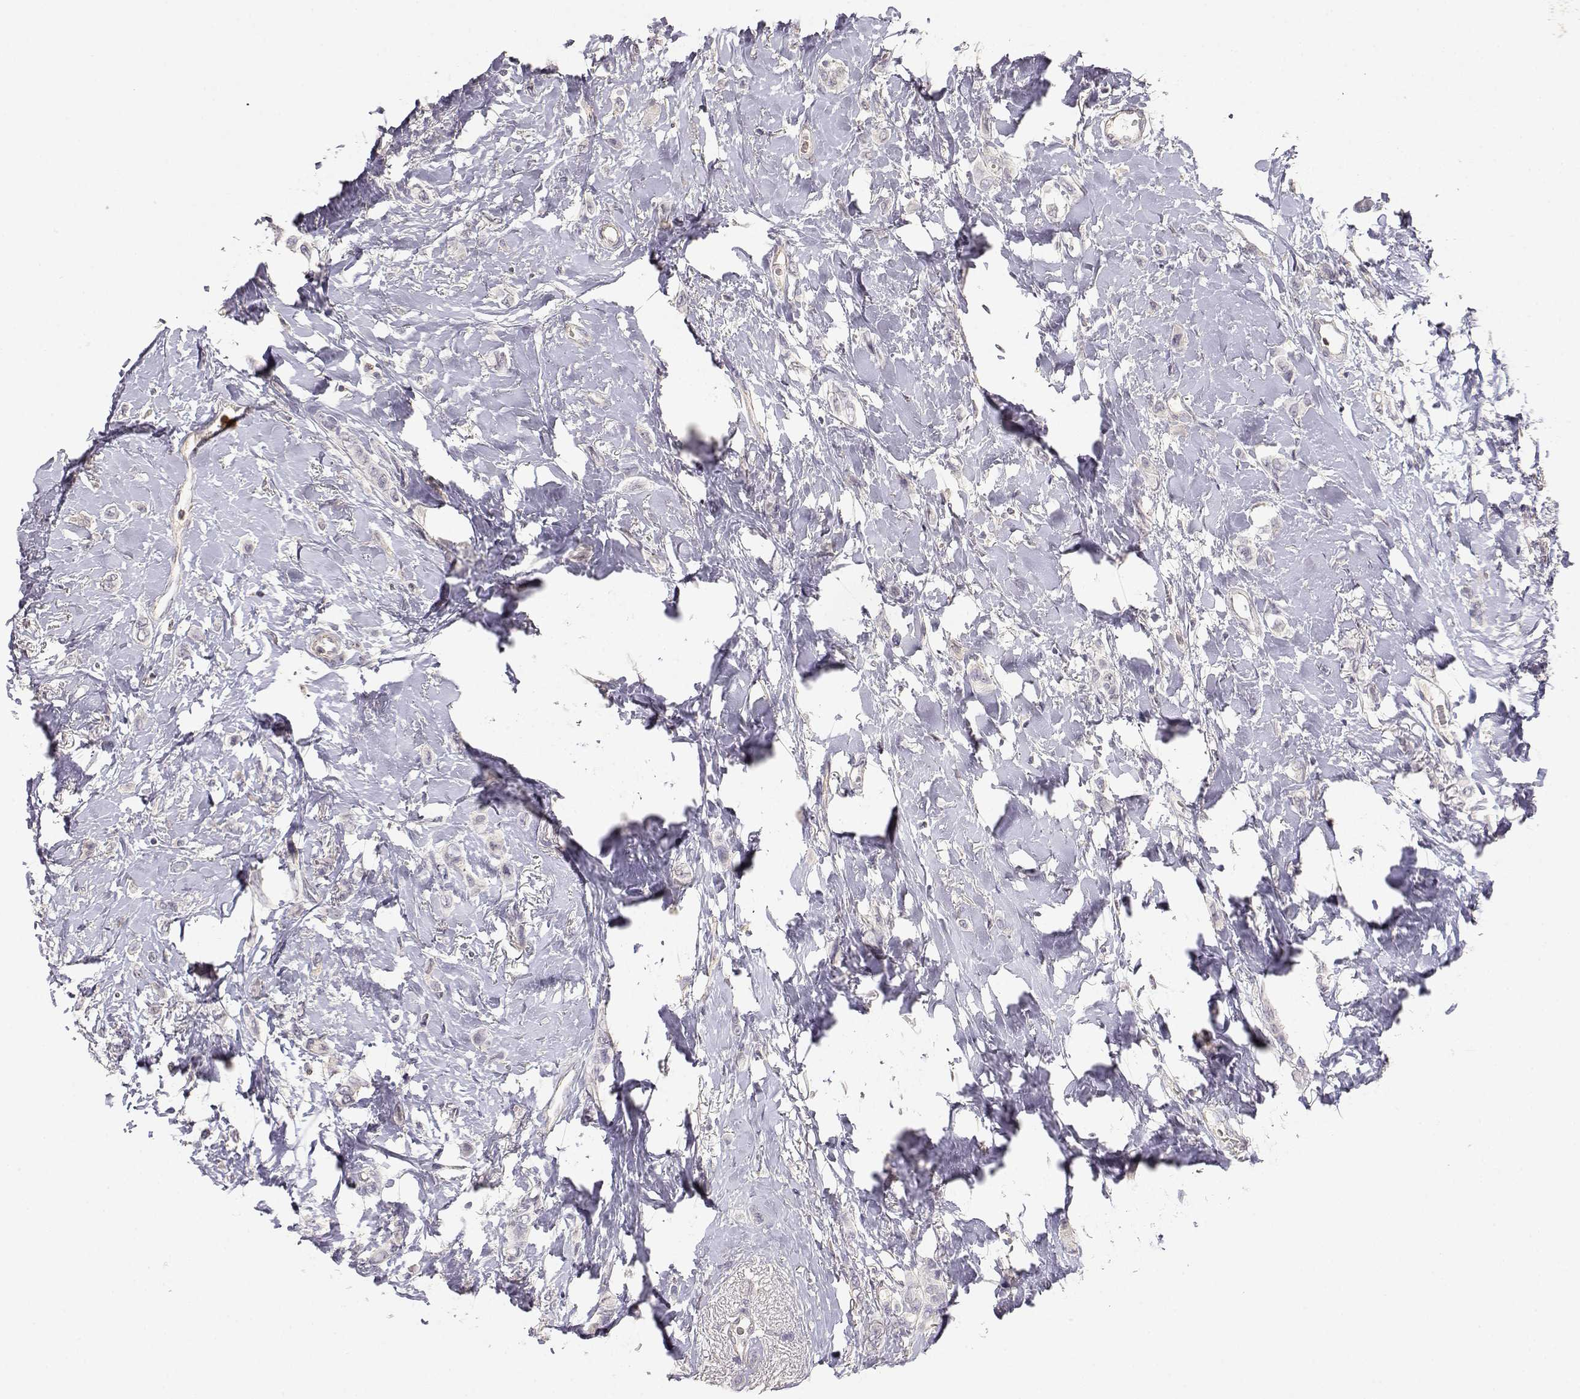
{"staining": {"intensity": "negative", "quantity": "none", "location": "none"}, "tissue": "breast cancer", "cell_type": "Tumor cells", "image_type": "cancer", "snomed": [{"axis": "morphology", "description": "Lobular carcinoma"}, {"axis": "topography", "description": "Breast"}], "caption": "Immunohistochemical staining of human breast cancer (lobular carcinoma) exhibits no significant staining in tumor cells. The staining is performed using DAB brown chromogen with nuclei counter-stained in using hematoxylin.", "gene": "TNFRSF10C", "patient": {"sex": "female", "age": 66}}